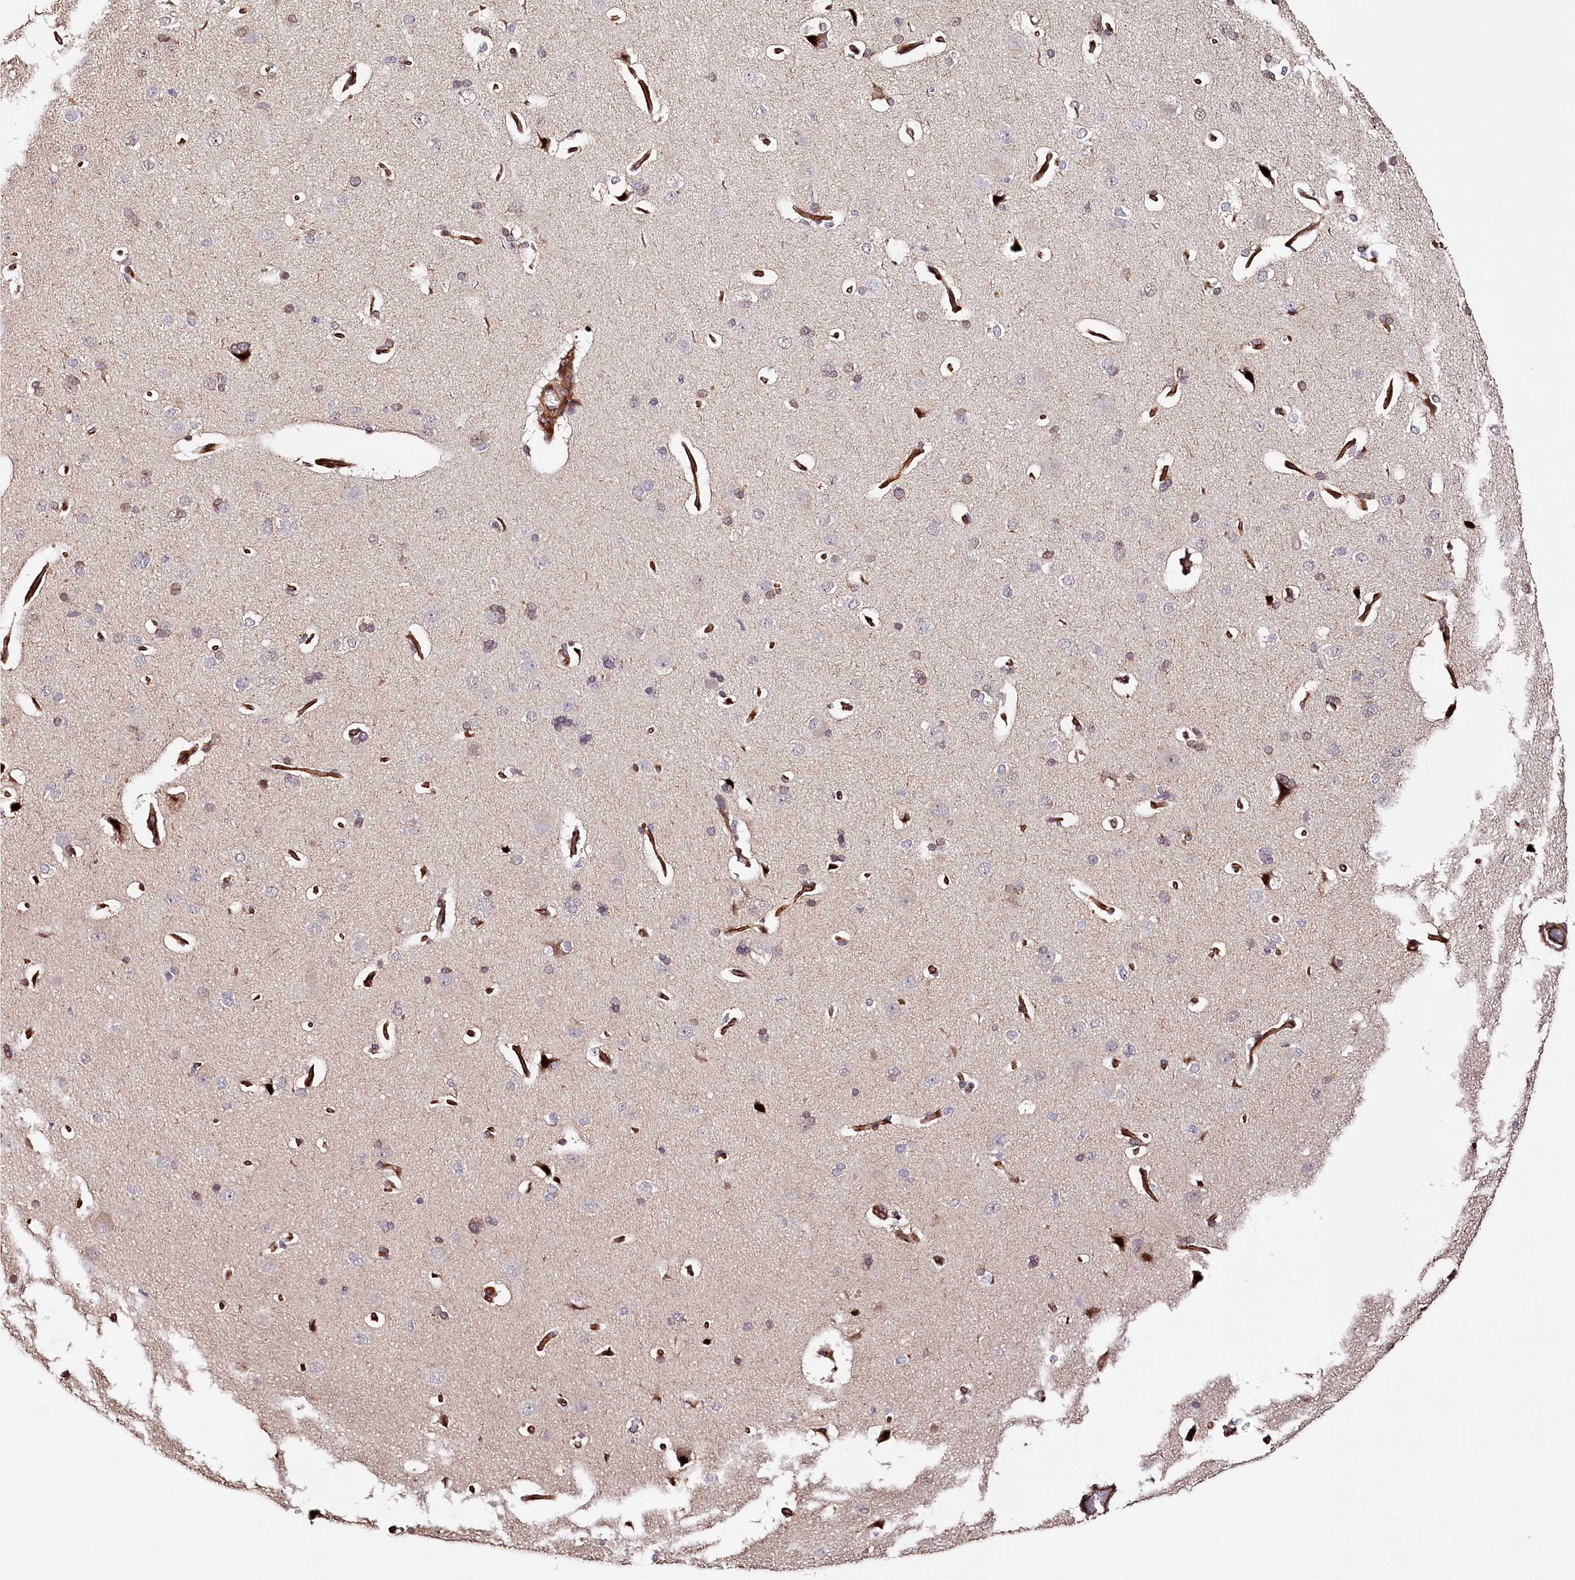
{"staining": {"intensity": "strong", "quantity": ">75%", "location": "cytoplasmic/membranous"}, "tissue": "cerebral cortex", "cell_type": "Endothelial cells", "image_type": "normal", "snomed": [{"axis": "morphology", "description": "Normal tissue, NOS"}, {"axis": "topography", "description": "Cerebral cortex"}], "caption": "Protein staining of normal cerebral cortex exhibits strong cytoplasmic/membranous staining in approximately >75% of endothelial cells.", "gene": "KIF14", "patient": {"sex": "male", "age": 62}}